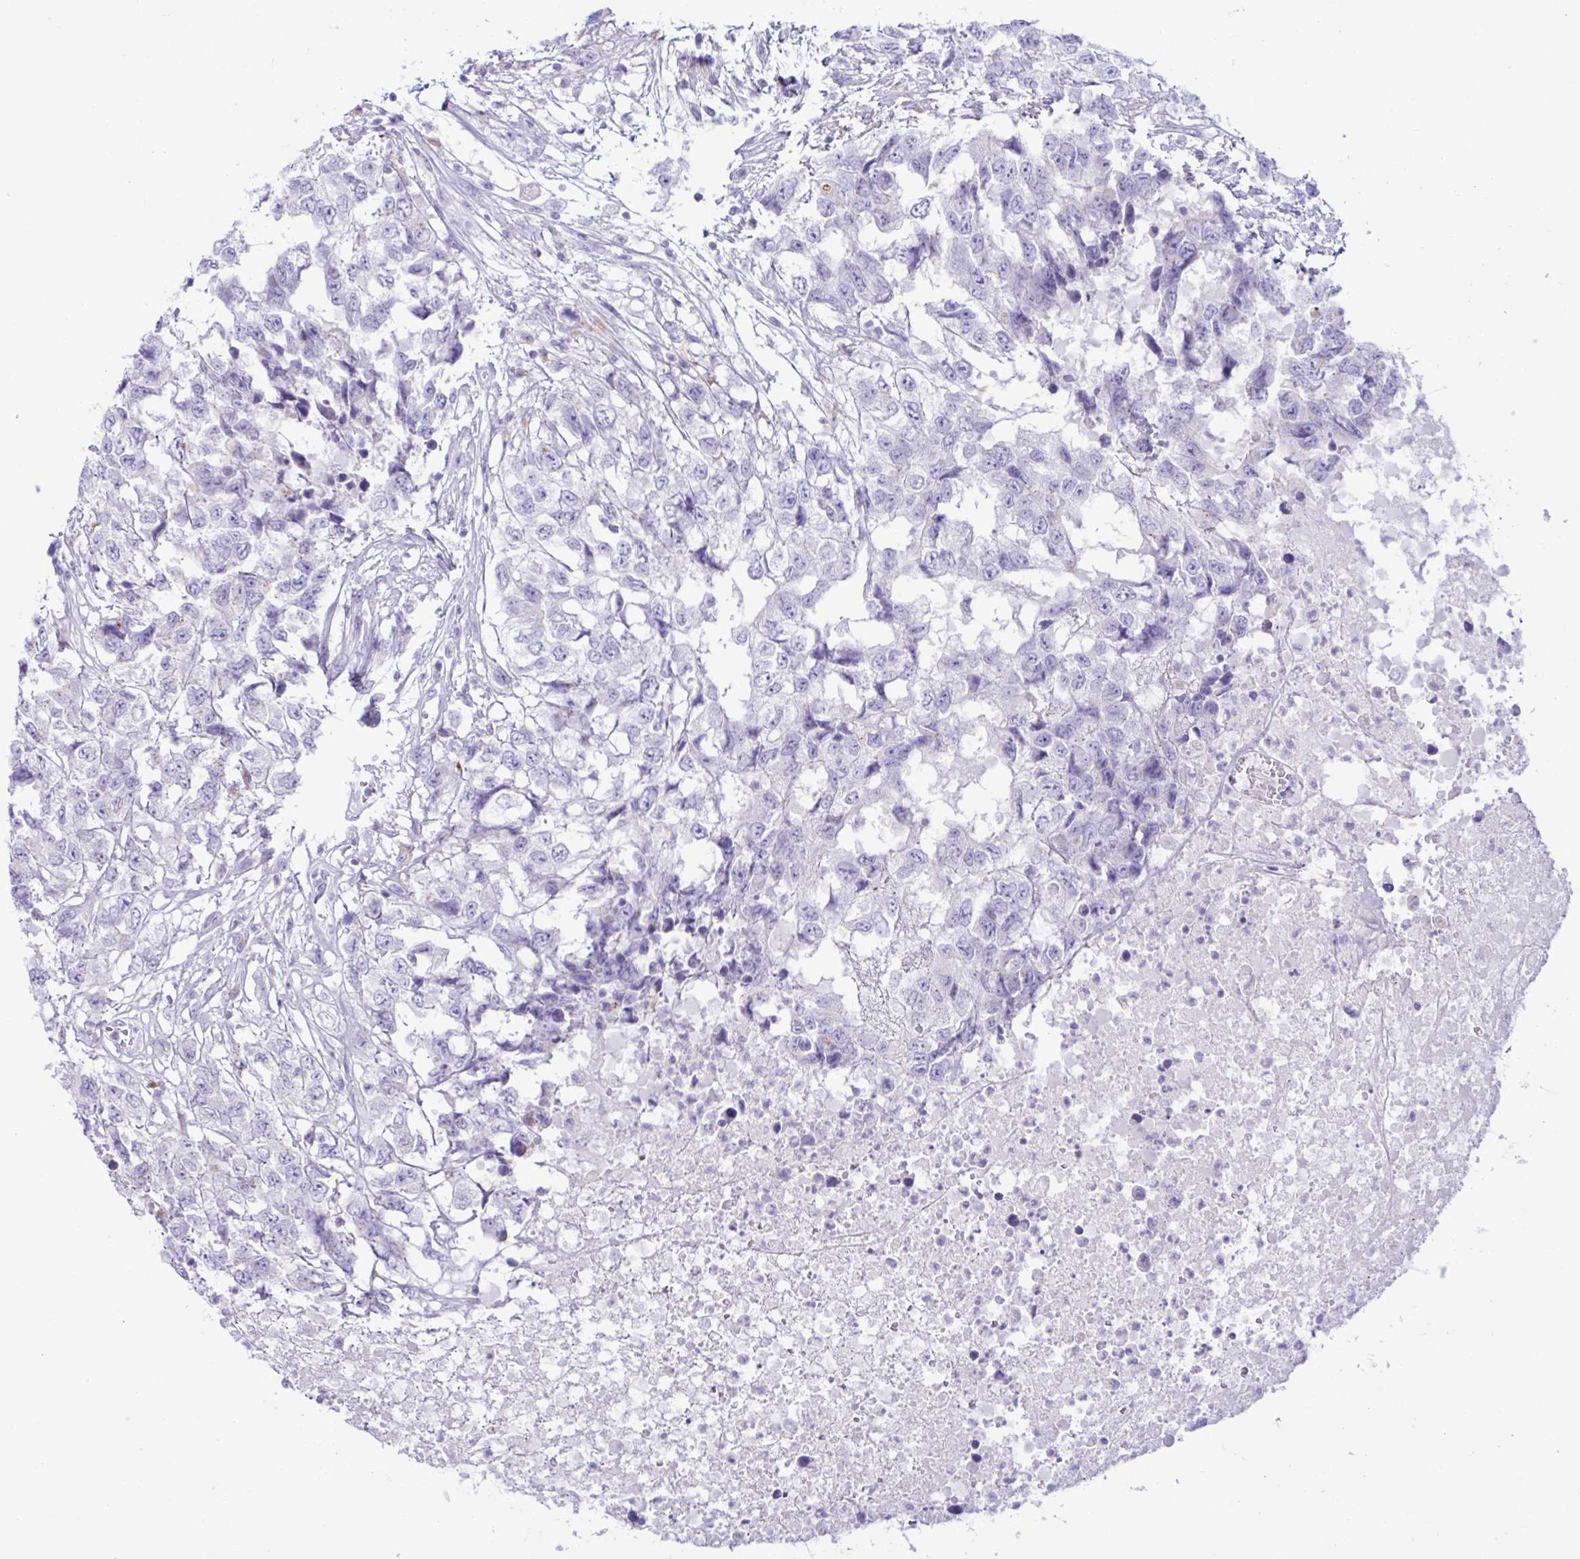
{"staining": {"intensity": "negative", "quantity": "none", "location": "none"}, "tissue": "testis cancer", "cell_type": "Tumor cells", "image_type": "cancer", "snomed": [{"axis": "morphology", "description": "Carcinoma, Embryonal, NOS"}, {"axis": "topography", "description": "Testis"}], "caption": "Human testis cancer stained for a protein using immunohistochemistry shows no staining in tumor cells.", "gene": "XCL1", "patient": {"sex": "male", "age": 83}}